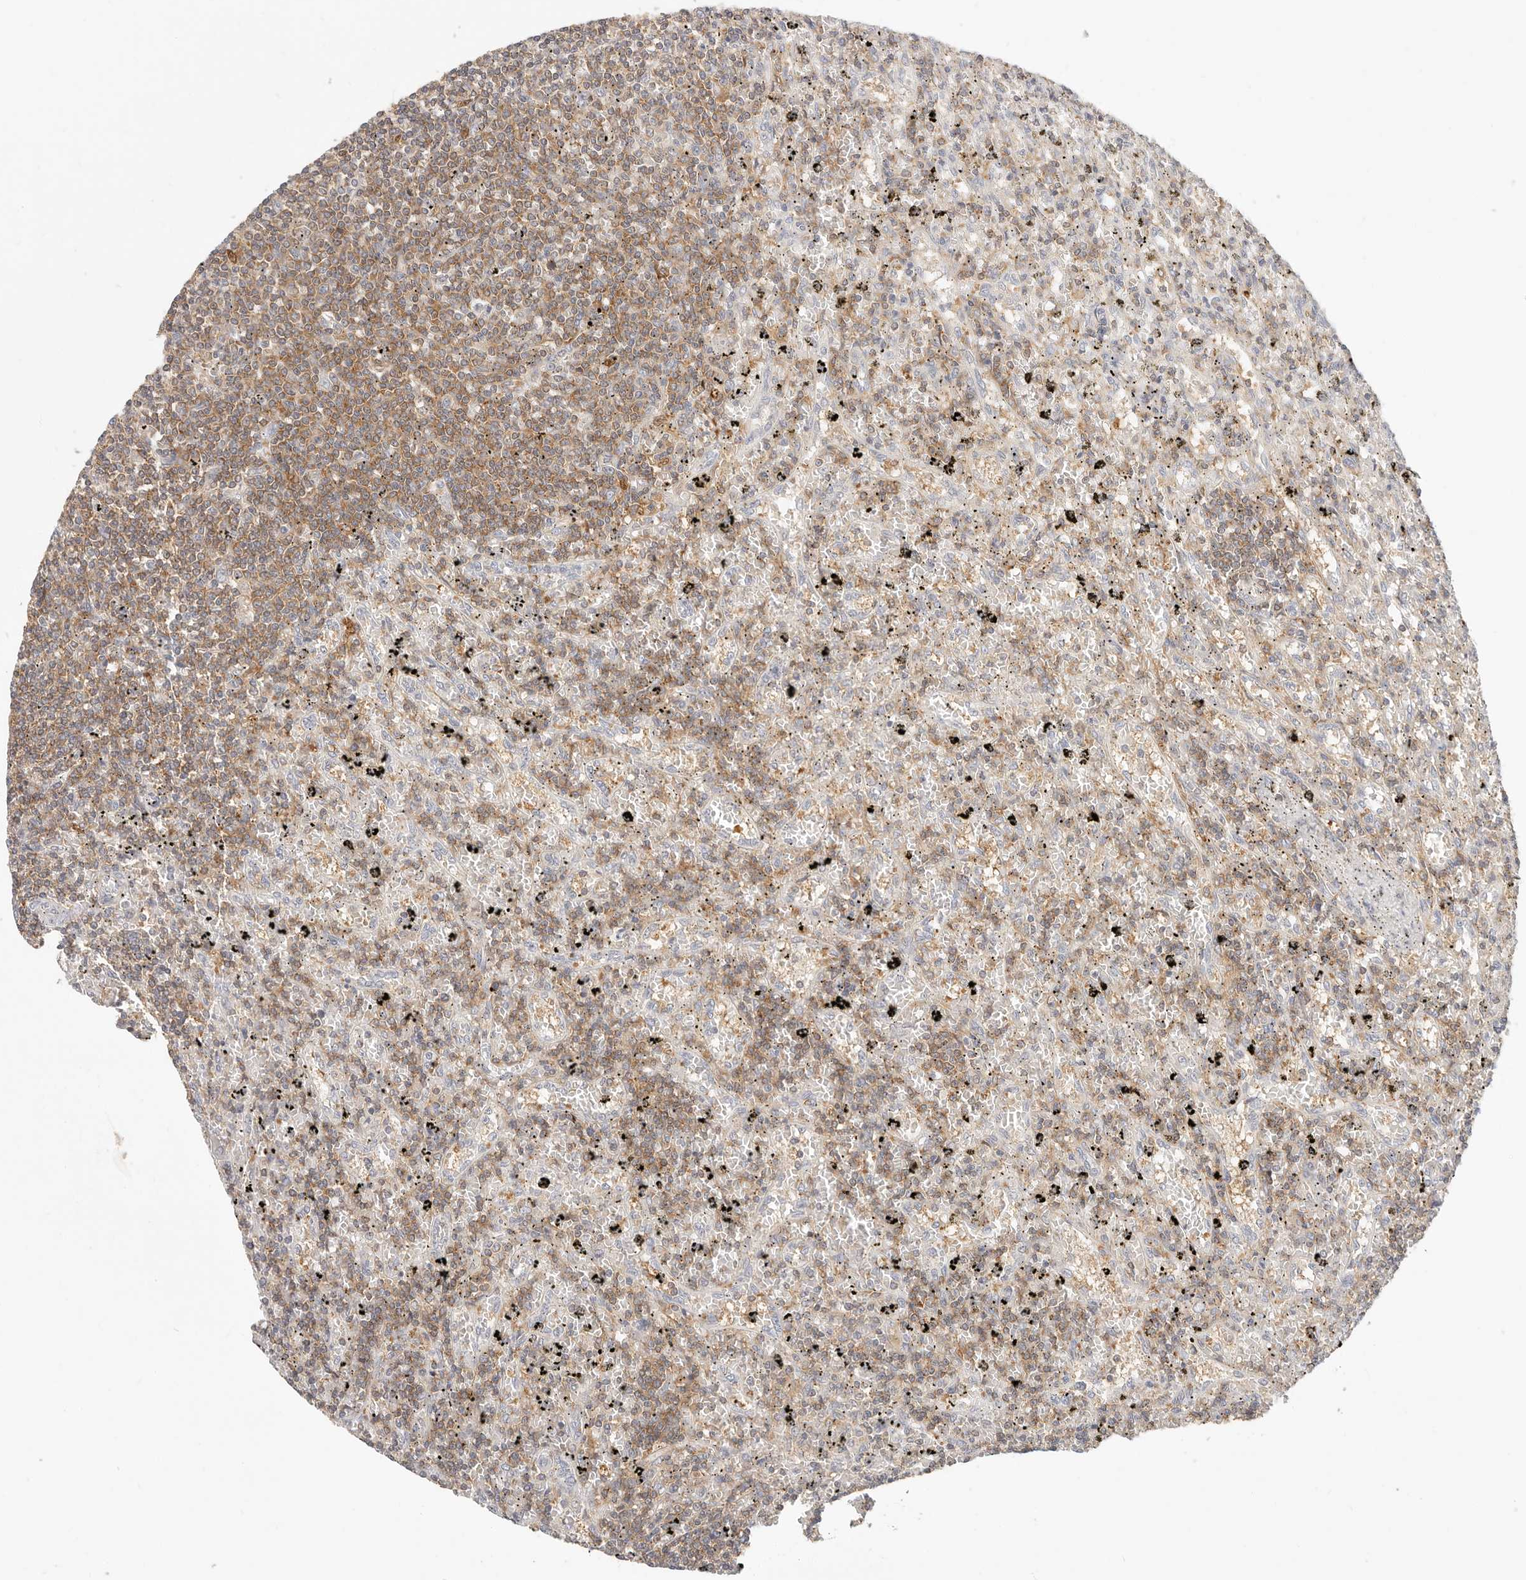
{"staining": {"intensity": "moderate", "quantity": "25%-75%", "location": "cytoplasmic/membranous"}, "tissue": "lymphoma", "cell_type": "Tumor cells", "image_type": "cancer", "snomed": [{"axis": "morphology", "description": "Malignant lymphoma, non-Hodgkin's type, Low grade"}, {"axis": "topography", "description": "Spleen"}], "caption": "A medium amount of moderate cytoplasmic/membranous positivity is present in about 25%-75% of tumor cells in lymphoma tissue.", "gene": "DTNBP1", "patient": {"sex": "male", "age": 76}}